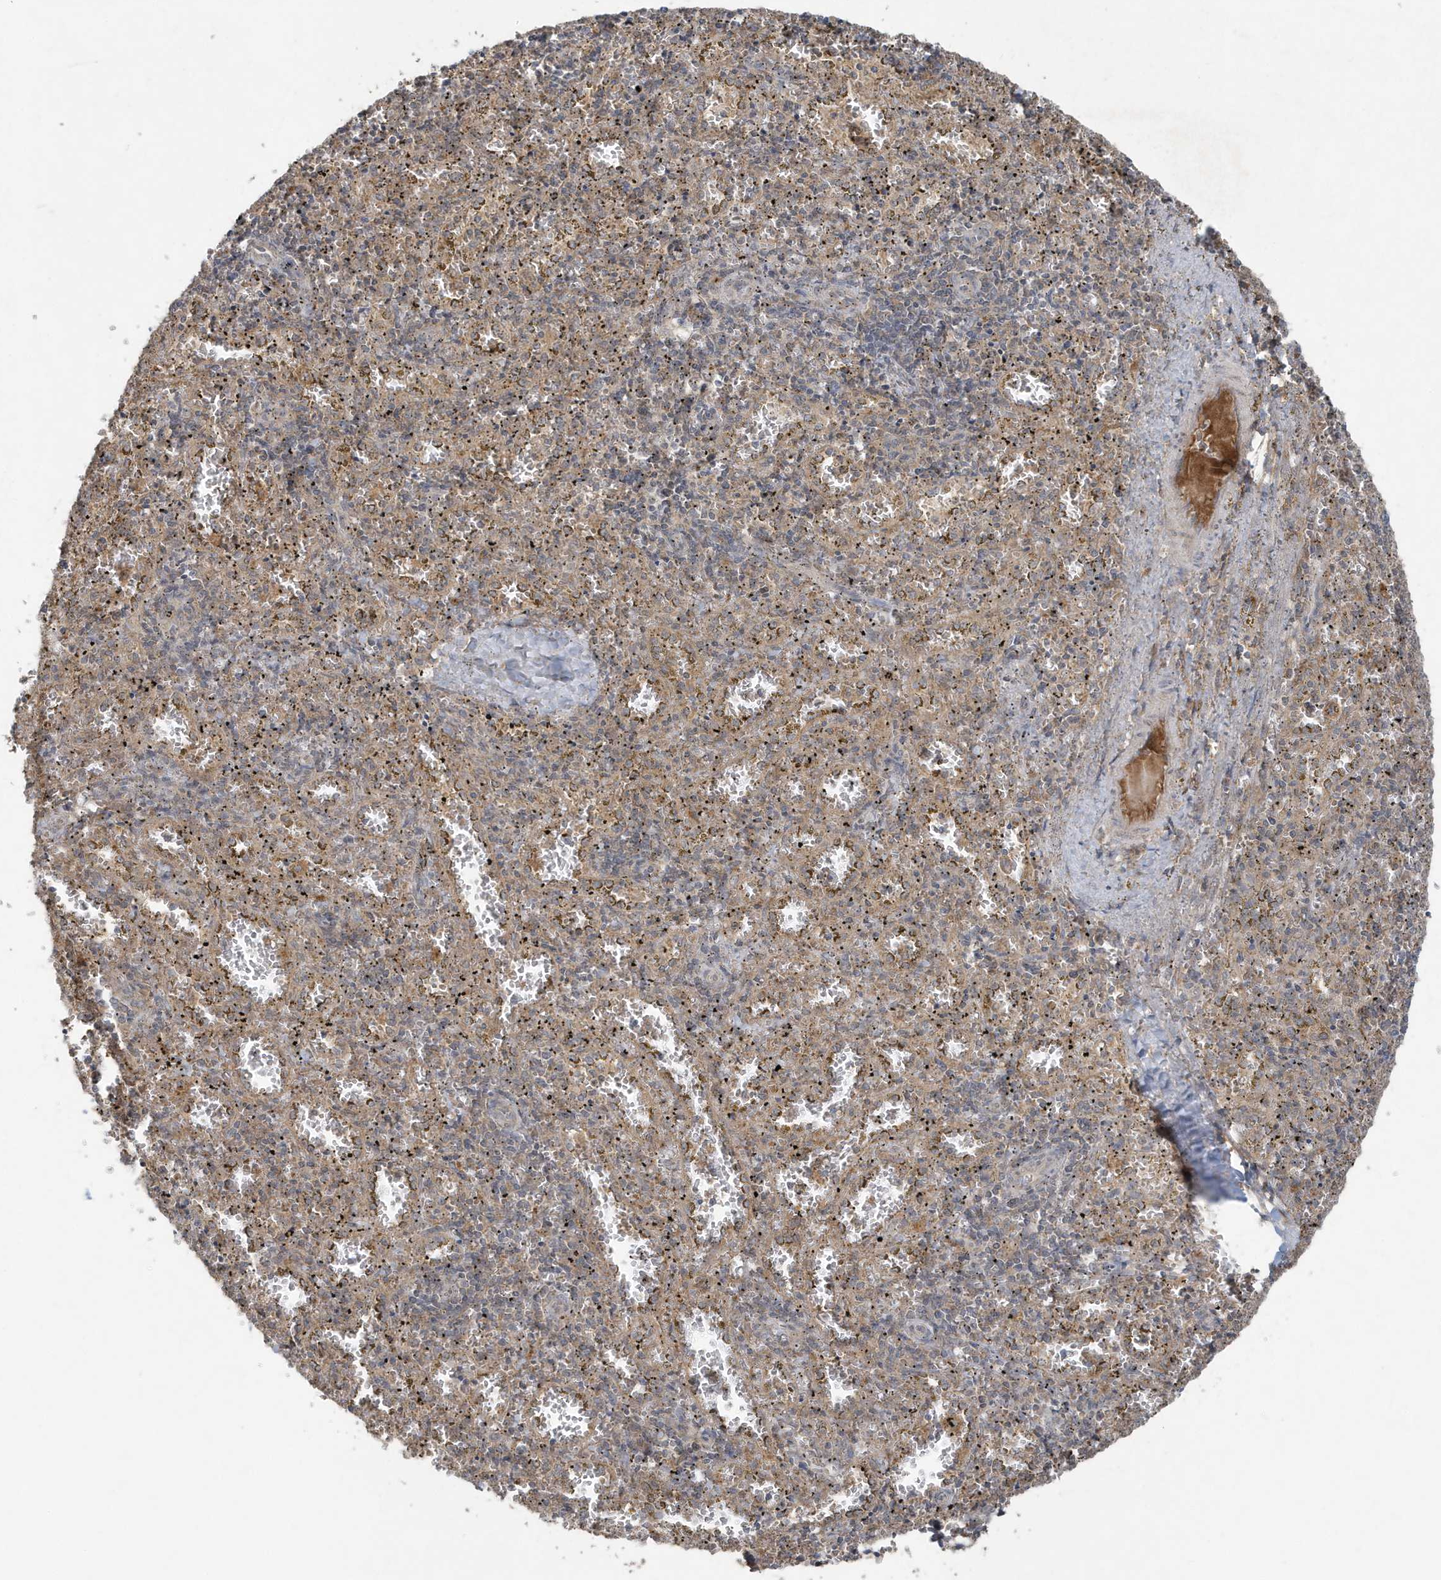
{"staining": {"intensity": "weak", "quantity": "<25%", "location": "cytoplasmic/membranous"}, "tissue": "spleen", "cell_type": "Cells in red pulp", "image_type": "normal", "snomed": [{"axis": "morphology", "description": "Normal tissue, NOS"}, {"axis": "topography", "description": "Spleen"}], "caption": "This is an immunohistochemistry histopathology image of unremarkable spleen. There is no expression in cells in red pulp.", "gene": "C1RL", "patient": {"sex": "male", "age": 11}}